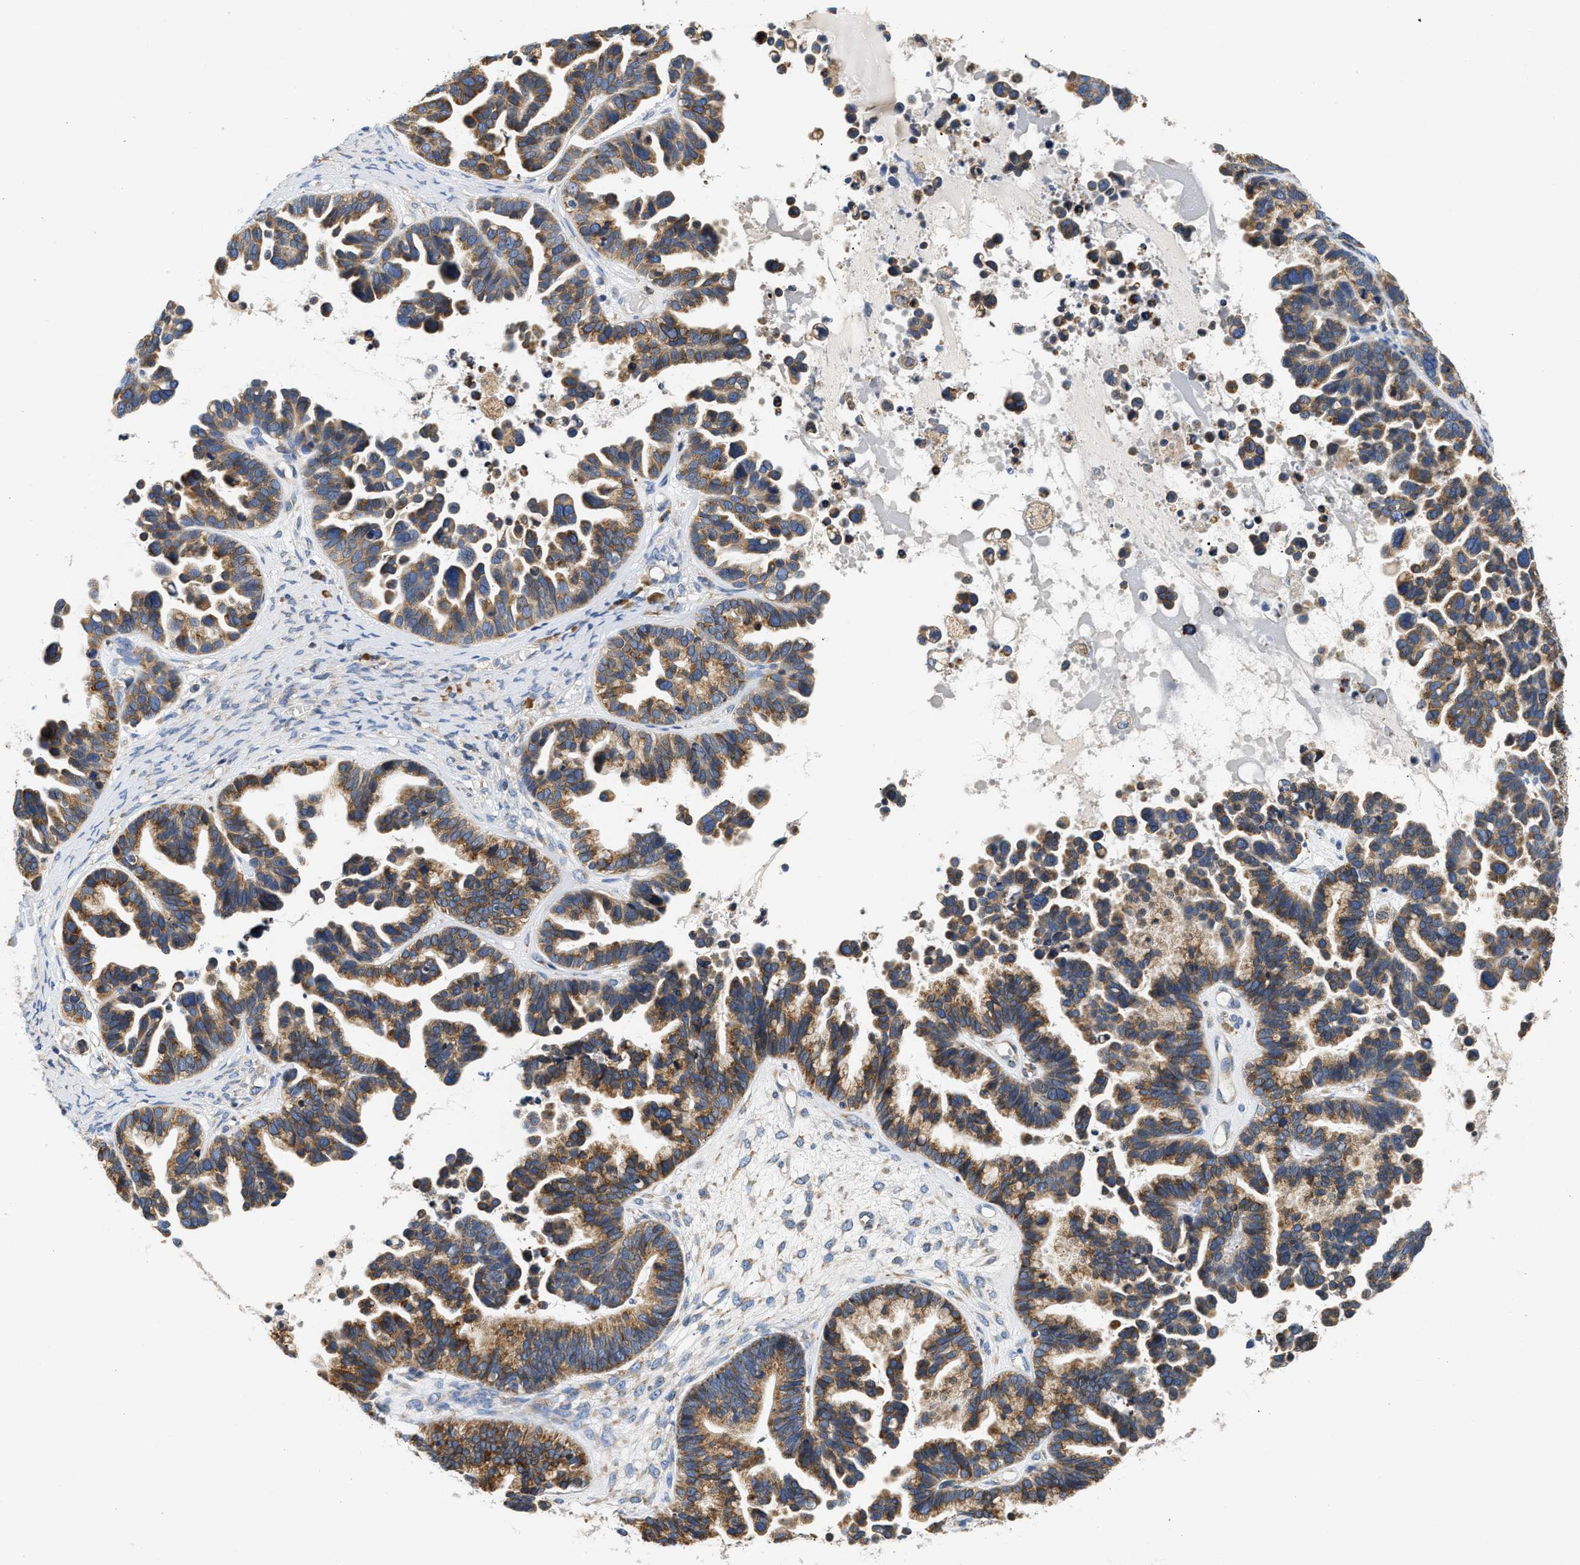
{"staining": {"intensity": "moderate", "quantity": ">75%", "location": "cytoplasmic/membranous"}, "tissue": "ovarian cancer", "cell_type": "Tumor cells", "image_type": "cancer", "snomed": [{"axis": "morphology", "description": "Cystadenocarcinoma, serous, NOS"}, {"axis": "topography", "description": "Ovary"}], "caption": "IHC of human ovarian cancer reveals medium levels of moderate cytoplasmic/membranous expression in approximately >75% of tumor cells.", "gene": "HDHD3", "patient": {"sex": "female", "age": 56}}